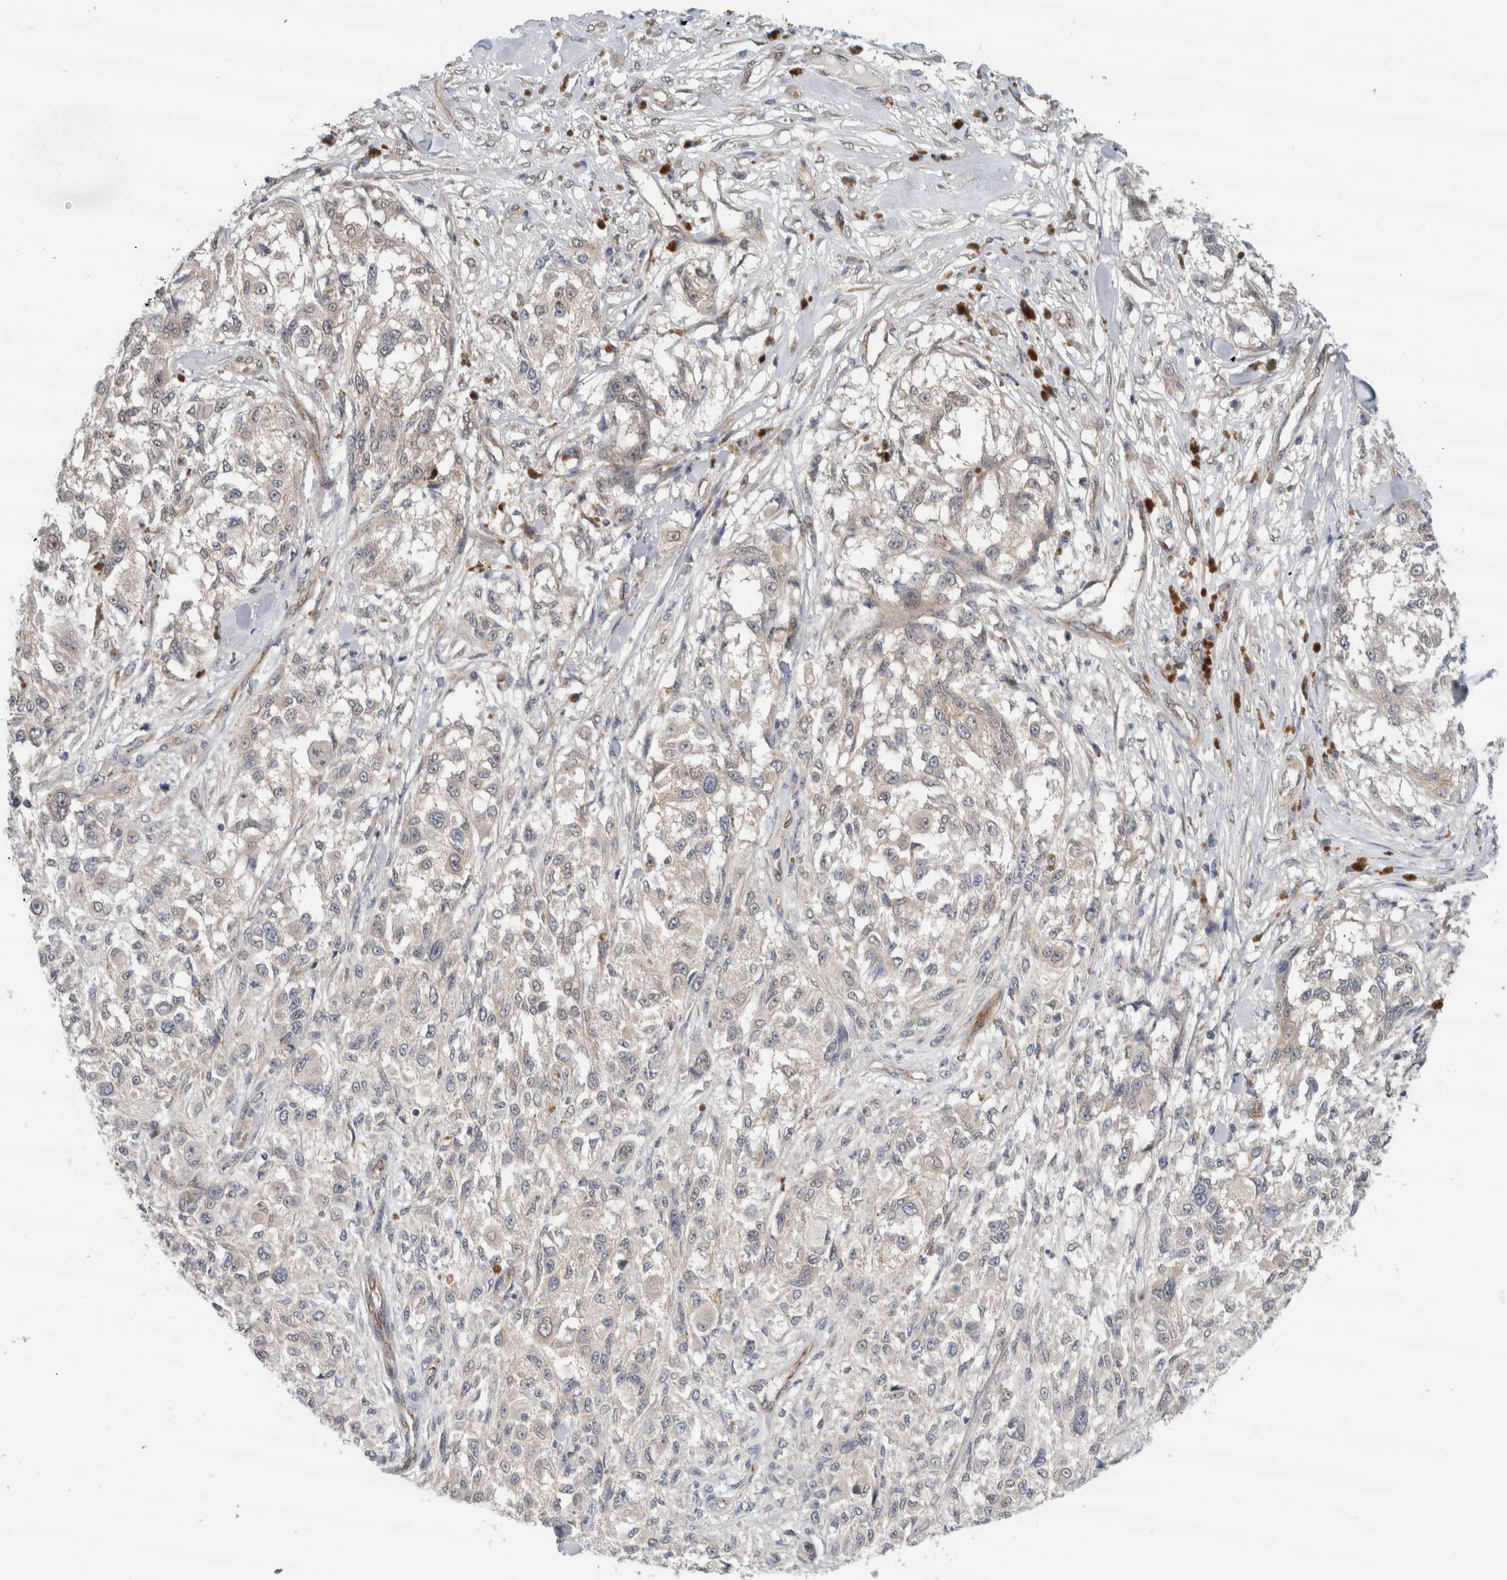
{"staining": {"intensity": "negative", "quantity": "none", "location": "none"}, "tissue": "melanoma", "cell_type": "Tumor cells", "image_type": "cancer", "snomed": [{"axis": "morphology", "description": "Necrosis, NOS"}, {"axis": "morphology", "description": "Malignant melanoma, NOS"}, {"axis": "topography", "description": "Skin"}], "caption": "Protein analysis of melanoma exhibits no significant positivity in tumor cells.", "gene": "EIF4G3", "patient": {"sex": "female", "age": 87}}